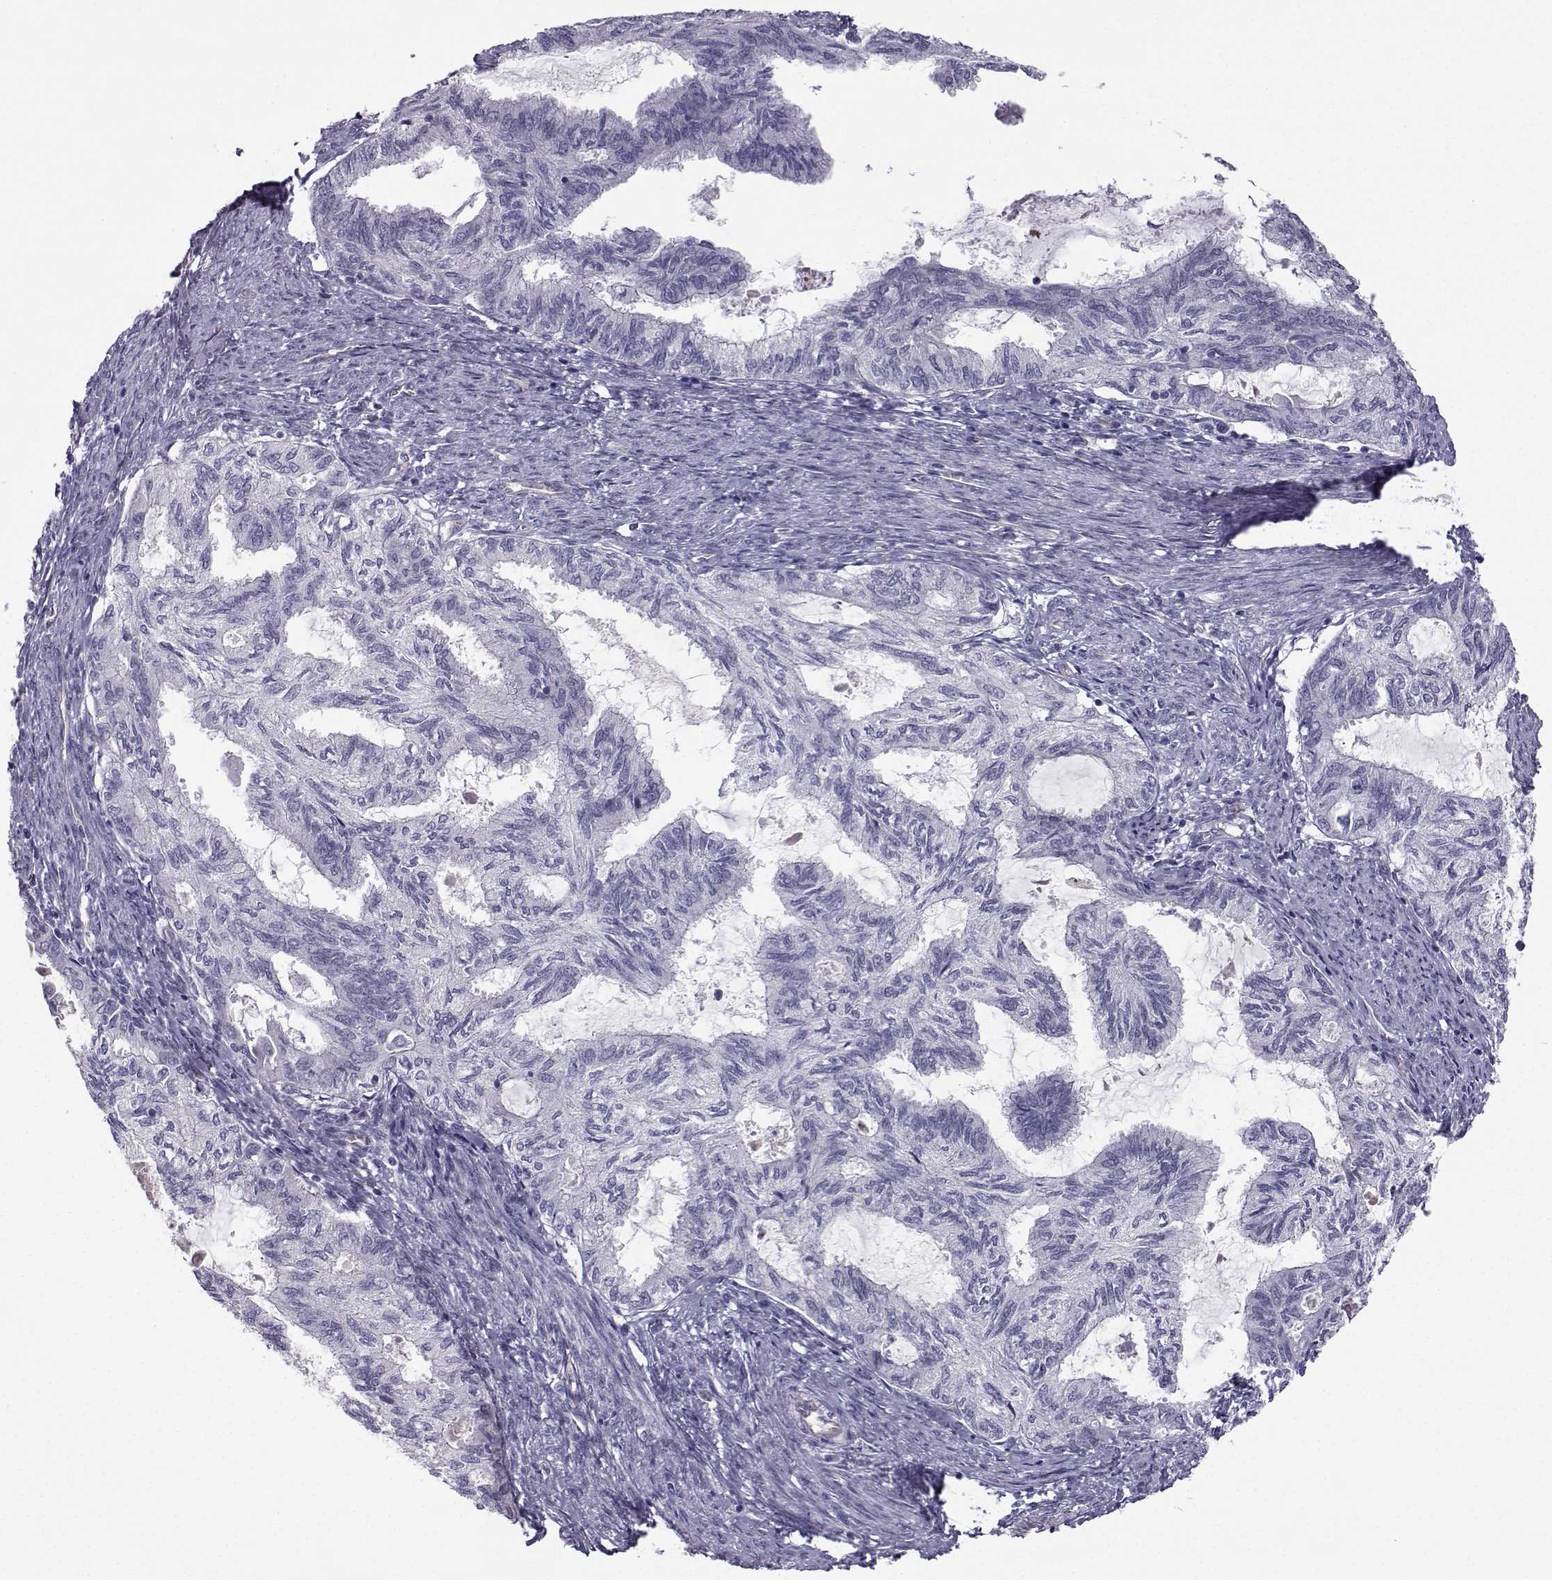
{"staining": {"intensity": "negative", "quantity": "none", "location": "none"}, "tissue": "endometrial cancer", "cell_type": "Tumor cells", "image_type": "cancer", "snomed": [{"axis": "morphology", "description": "Adenocarcinoma, NOS"}, {"axis": "topography", "description": "Endometrium"}], "caption": "Image shows no significant protein positivity in tumor cells of adenocarcinoma (endometrial). Brightfield microscopy of immunohistochemistry stained with DAB (3,3'-diaminobenzidine) (brown) and hematoxylin (blue), captured at high magnification.", "gene": "QPCT", "patient": {"sex": "female", "age": 86}}